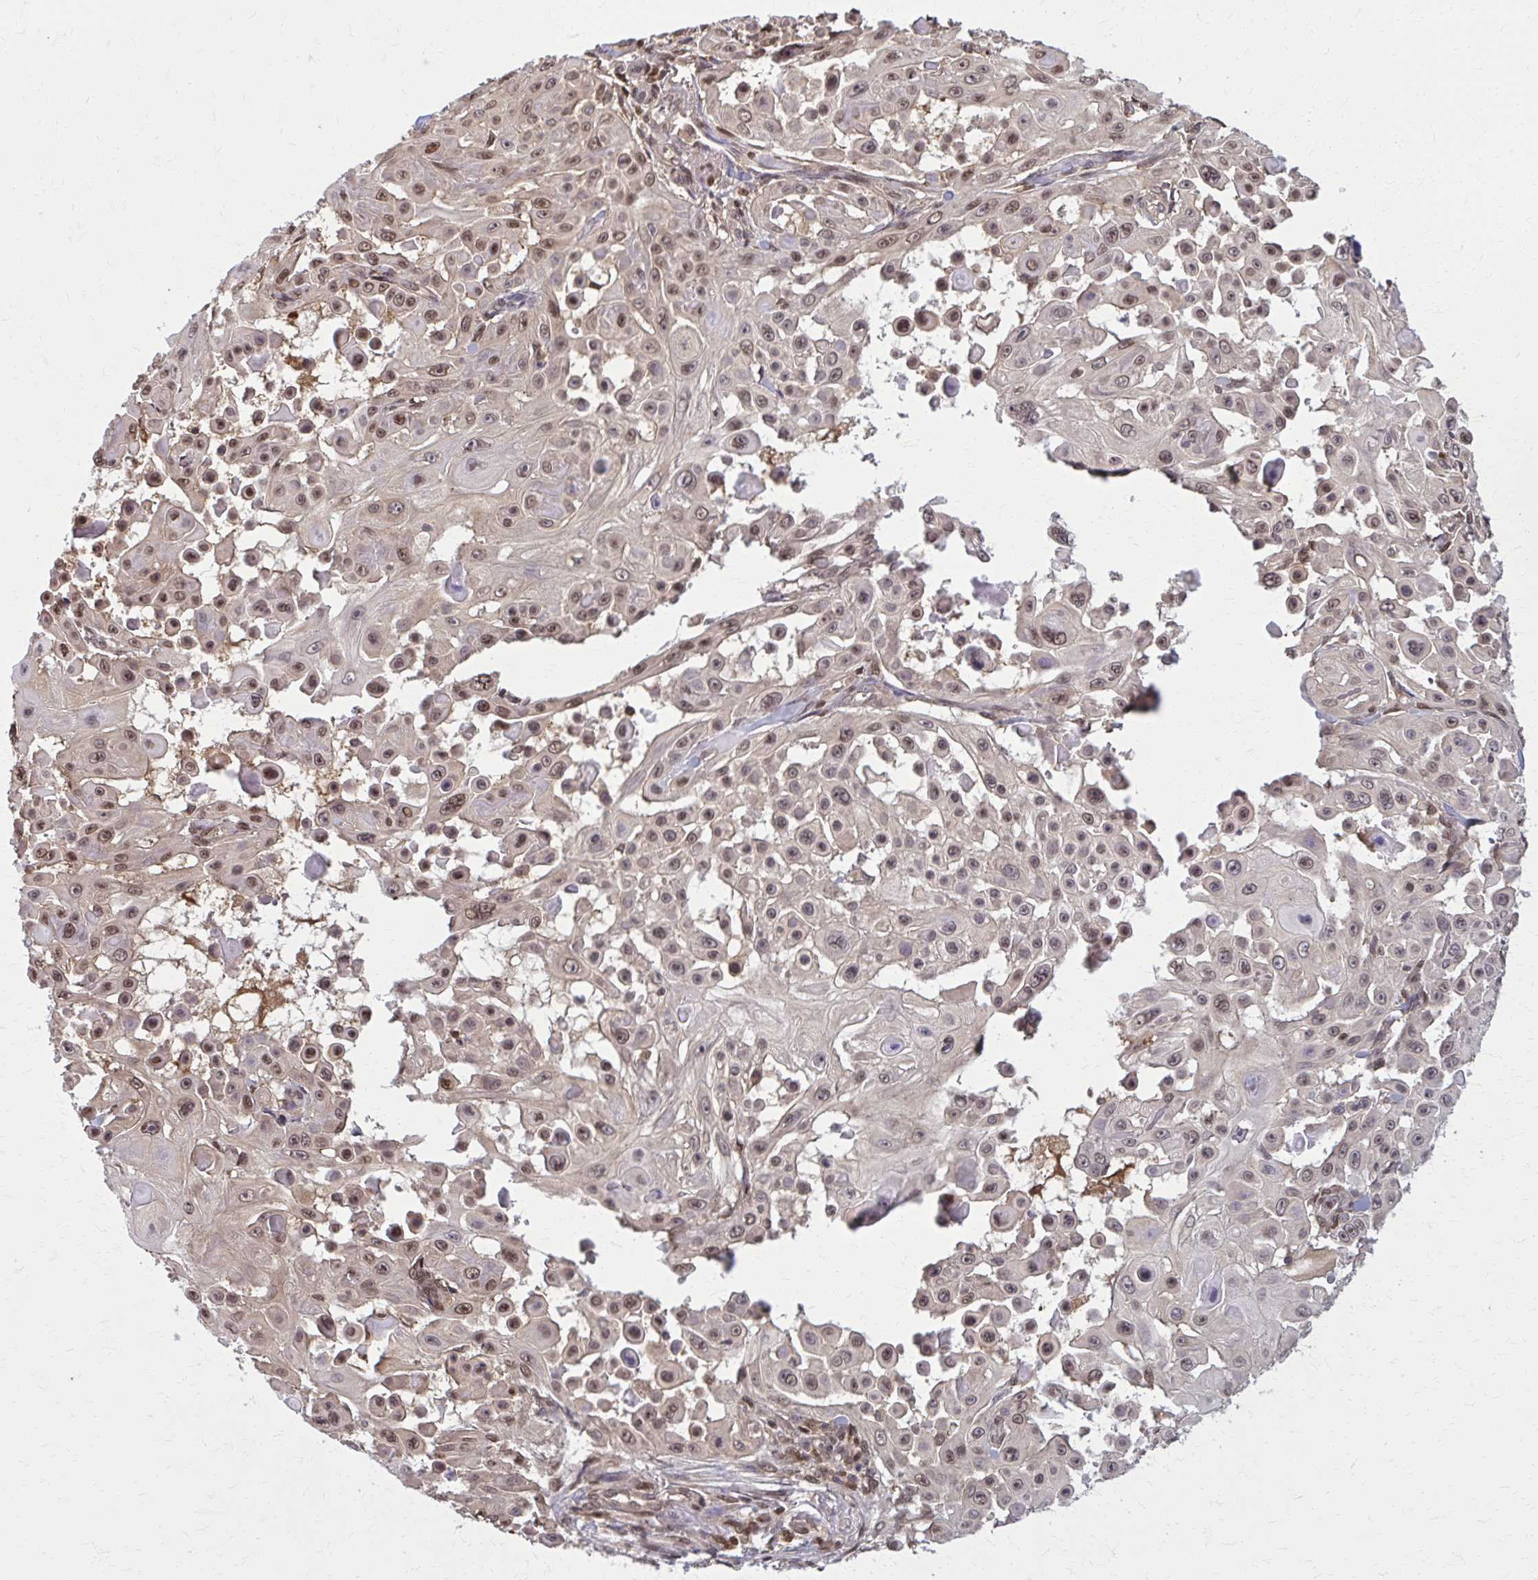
{"staining": {"intensity": "moderate", "quantity": ">75%", "location": "nuclear"}, "tissue": "skin cancer", "cell_type": "Tumor cells", "image_type": "cancer", "snomed": [{"axis": "morphology", "description": "Squamous cell carcinoma, NOS"}, {"axis": "topography", "description": "Skin"}], "caption": "Moderate nuclear positivity for a protein is seen in approximately >75% of tumor cells of skin cancer using IHC.", "gene": "MDH1", "patient": {"sex": "male", "age": 91}}